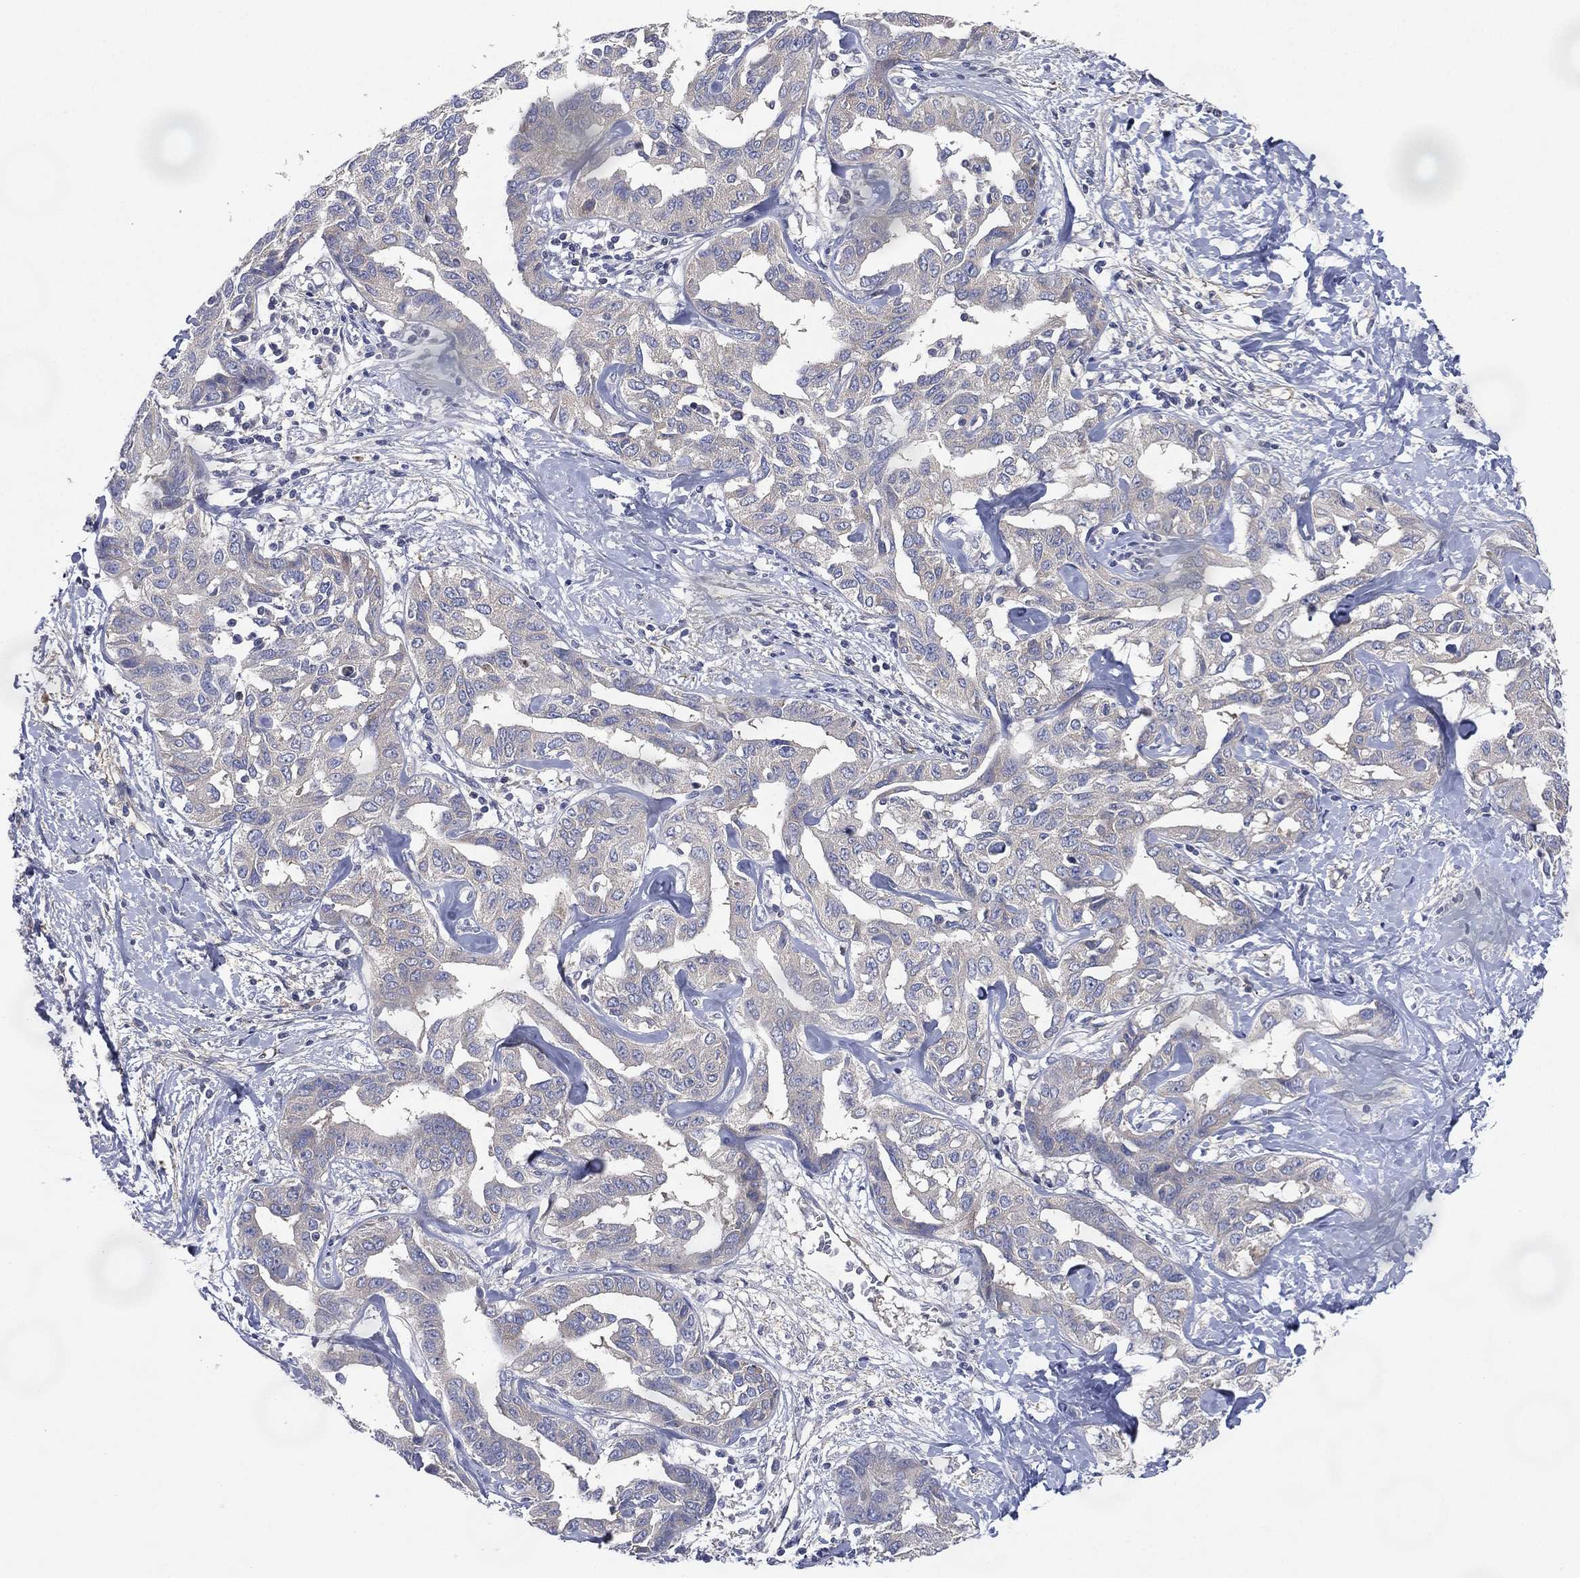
{"staining": {"intensity": "negative", "quantity": "none", "location": "none"}, "tissue": "liver cancer", "cell_type": "Tumor cells", "image_type": "cancer", "snomed": [{"axis": "morphology", "description": "Cholangiocarcinoma"}, {"axis": "topography", "description": "Liver"}], "caption": "Tumor cells show no significant protein staining in cholangiocarcinoma (liver).", "gene": "ATP8A2", "patient": {"sex": "male", "age": 59}}